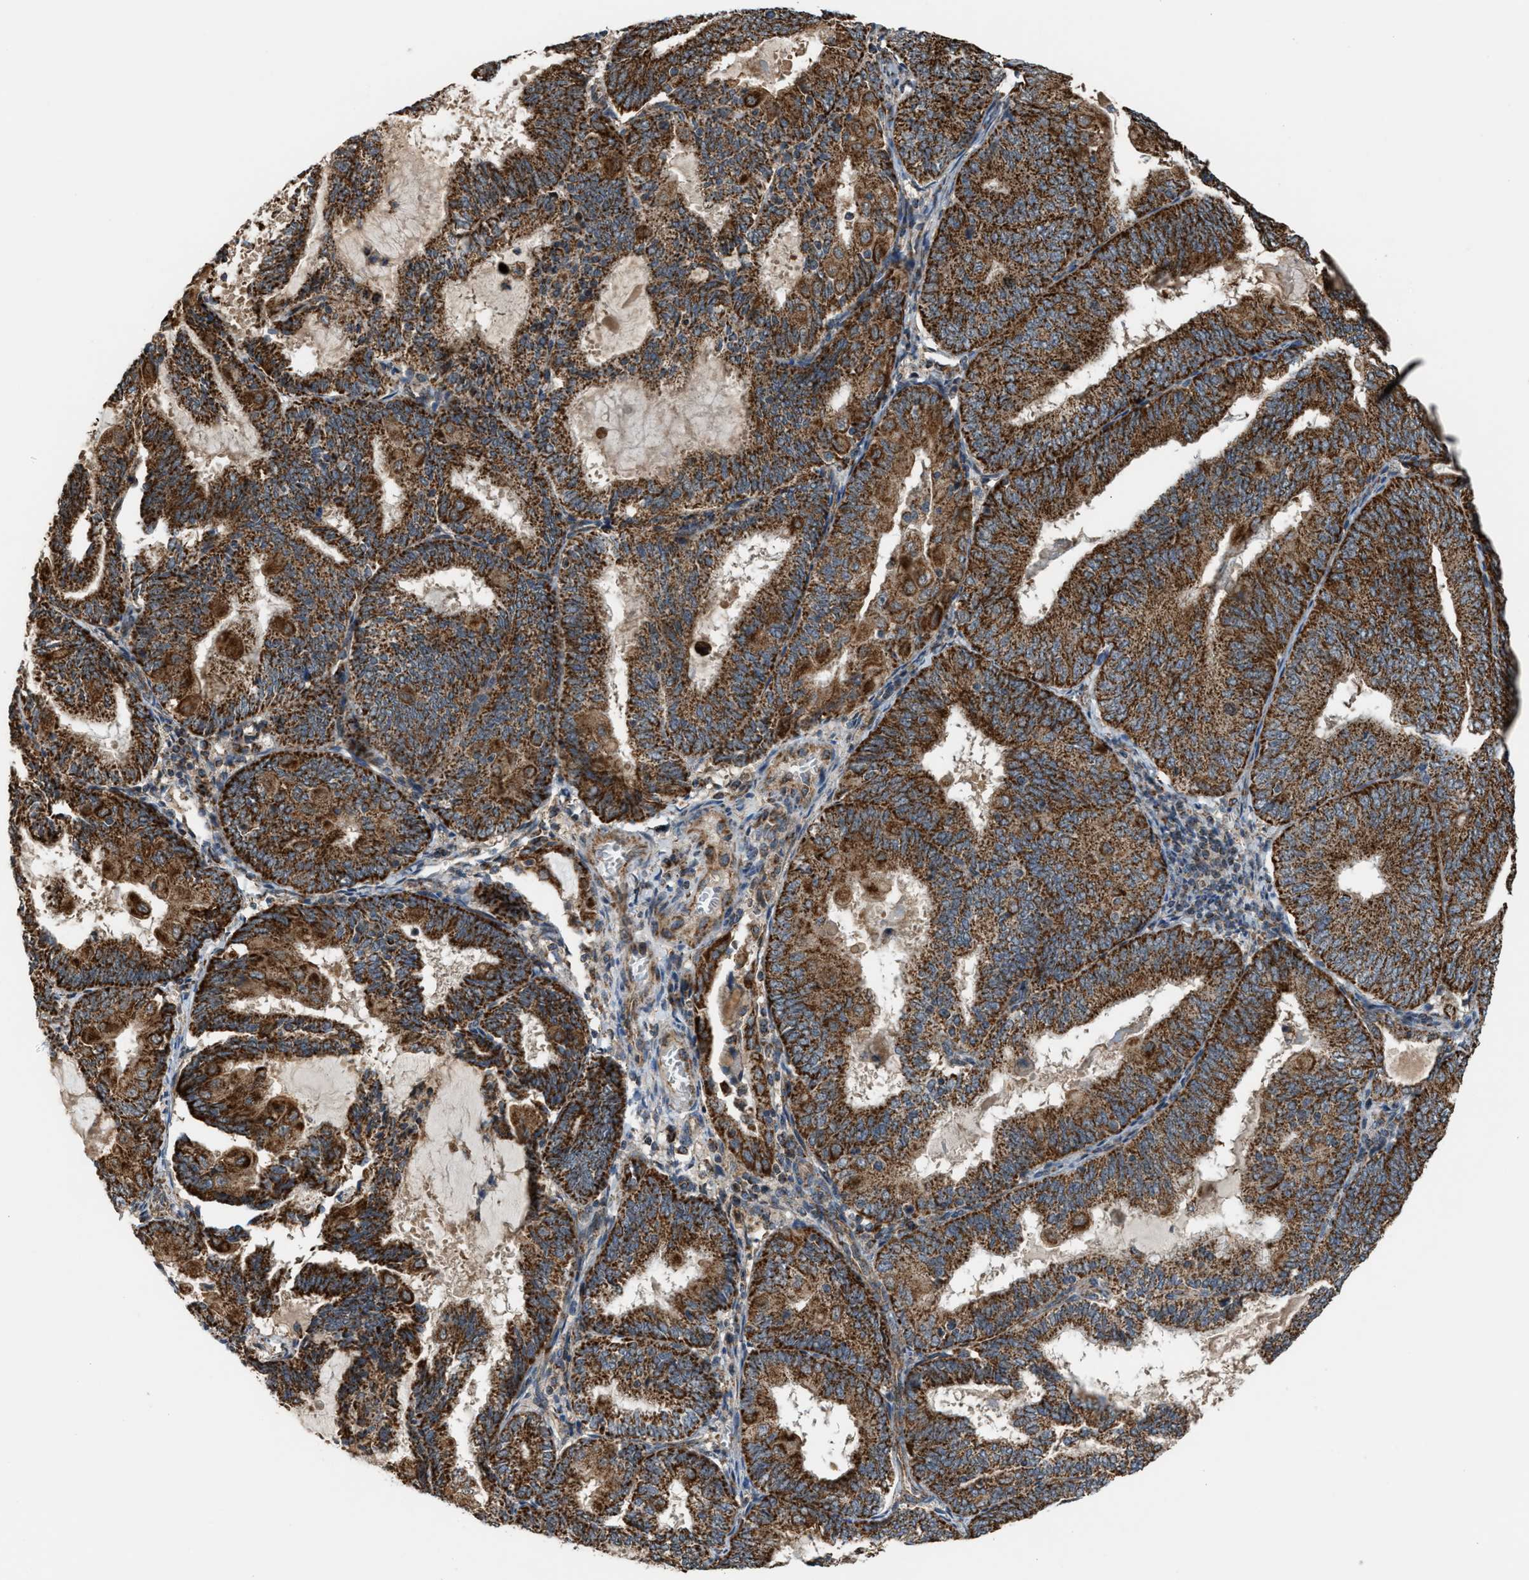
{"staining": {"intensity": "strong", "quantity": ">75%", "location": "cytoplasmic/membranous"}, "tissue": "endometrial cancer", "cell_type": "Tumor cells", "image_type": "cancer", "snomed": [{"axis": "morphology", "description": "Adenocarcinoma, NOS"}, {"axis": "topography", "description": "Endometrium"}], "caption": "The micrograph exhibits a brown stain indicating the presence of a protein in the cytoplasmic/membranous of tumor cells in endometrial adenocarcinoma.", "gene": "SGSM2", "patient": {"sex": "female", "age": 81}}